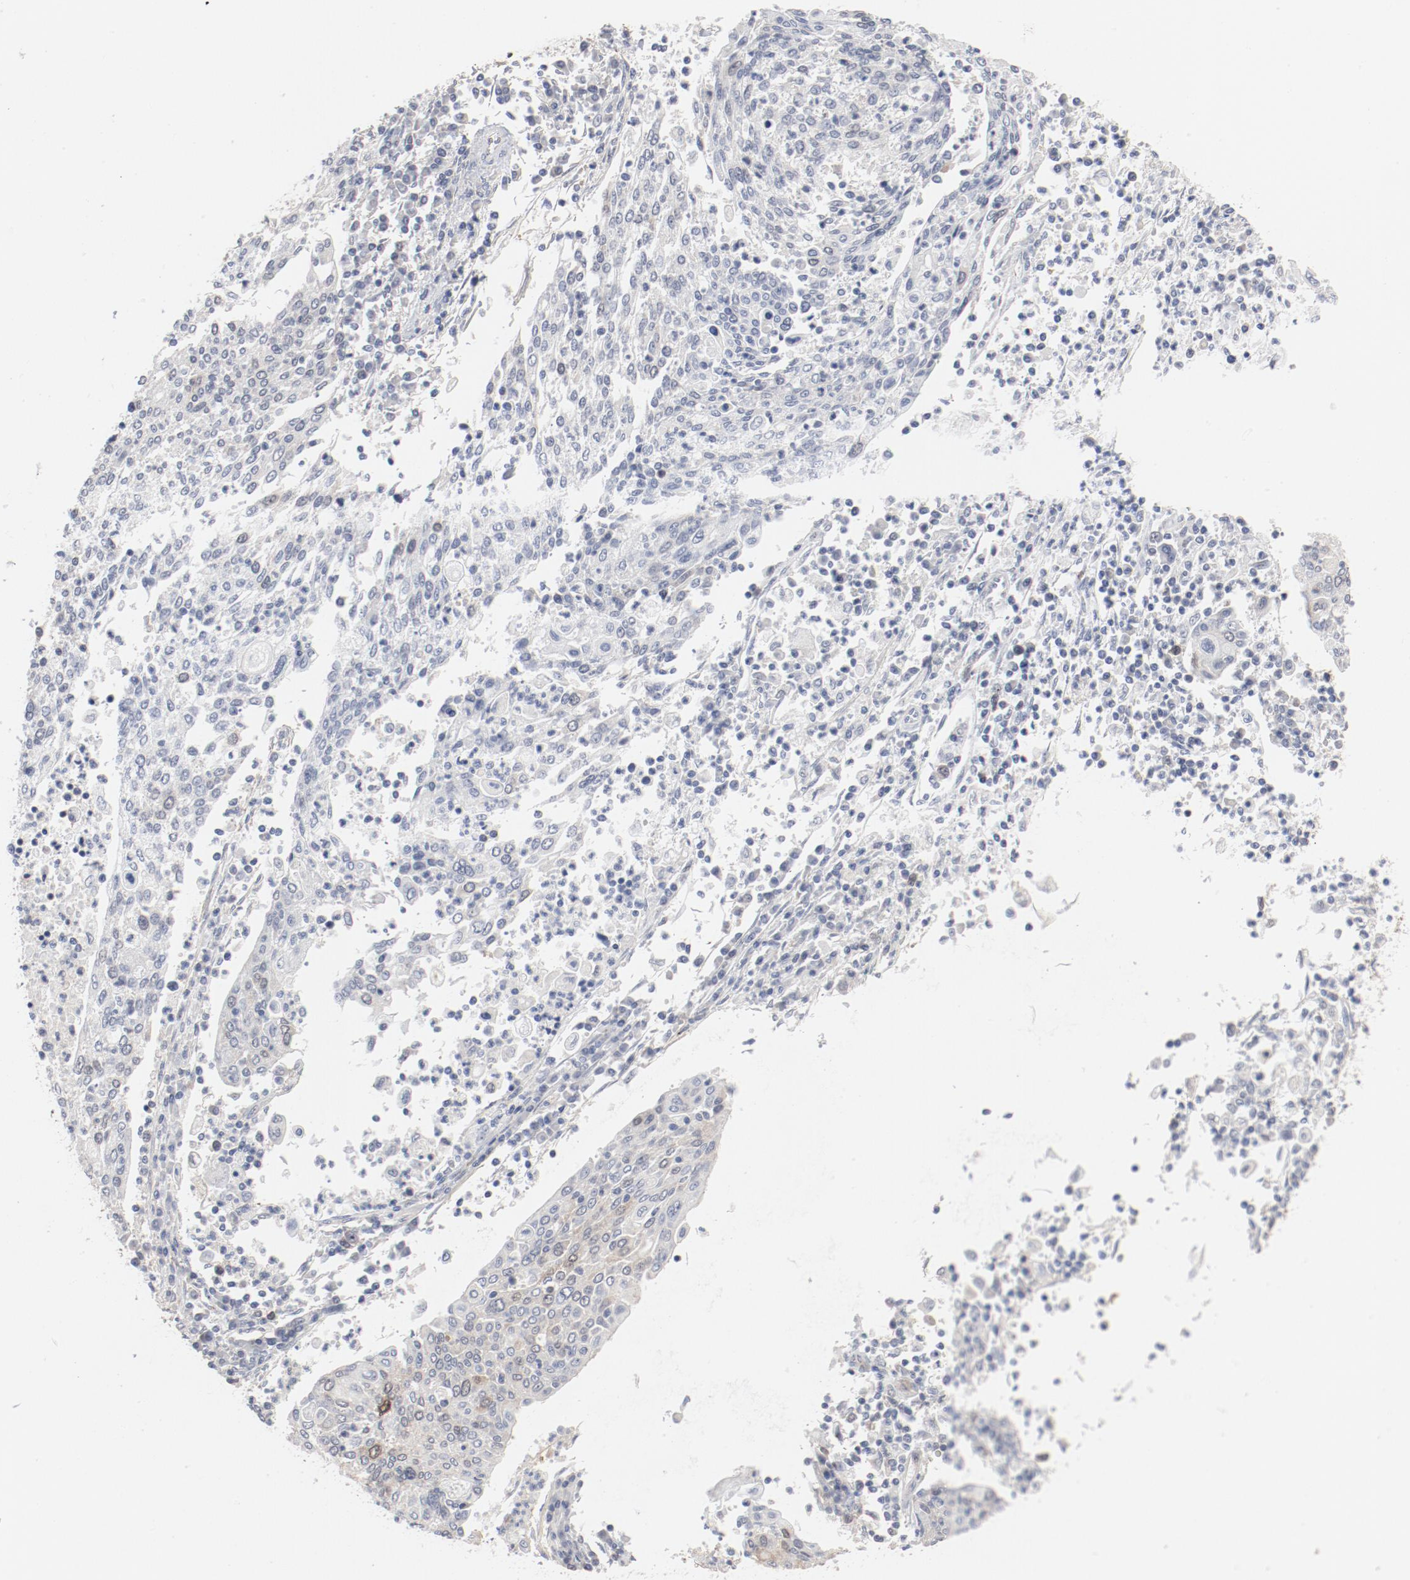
{"staining": {"intensity": "moderate", "quantity": "<25%", "location": "nuclear"}, "tissue": "cervical cancer", "cell_type": "Tumor cells", "image_type": "cancer", "snomed": [{"axis": "morphology", "description": "Squamous cell carcinoma, NOS"}, {"axis": "topography", "description": "Cervix"}], "caption": "Brown immunohistochemical staining in cervical squamous cell carcinoma demonstrates moderate nuclear positivity in approximately <25% of tumor cells.", "gene": "CDK1", "patient": {"sex": "female", "age": 40}}